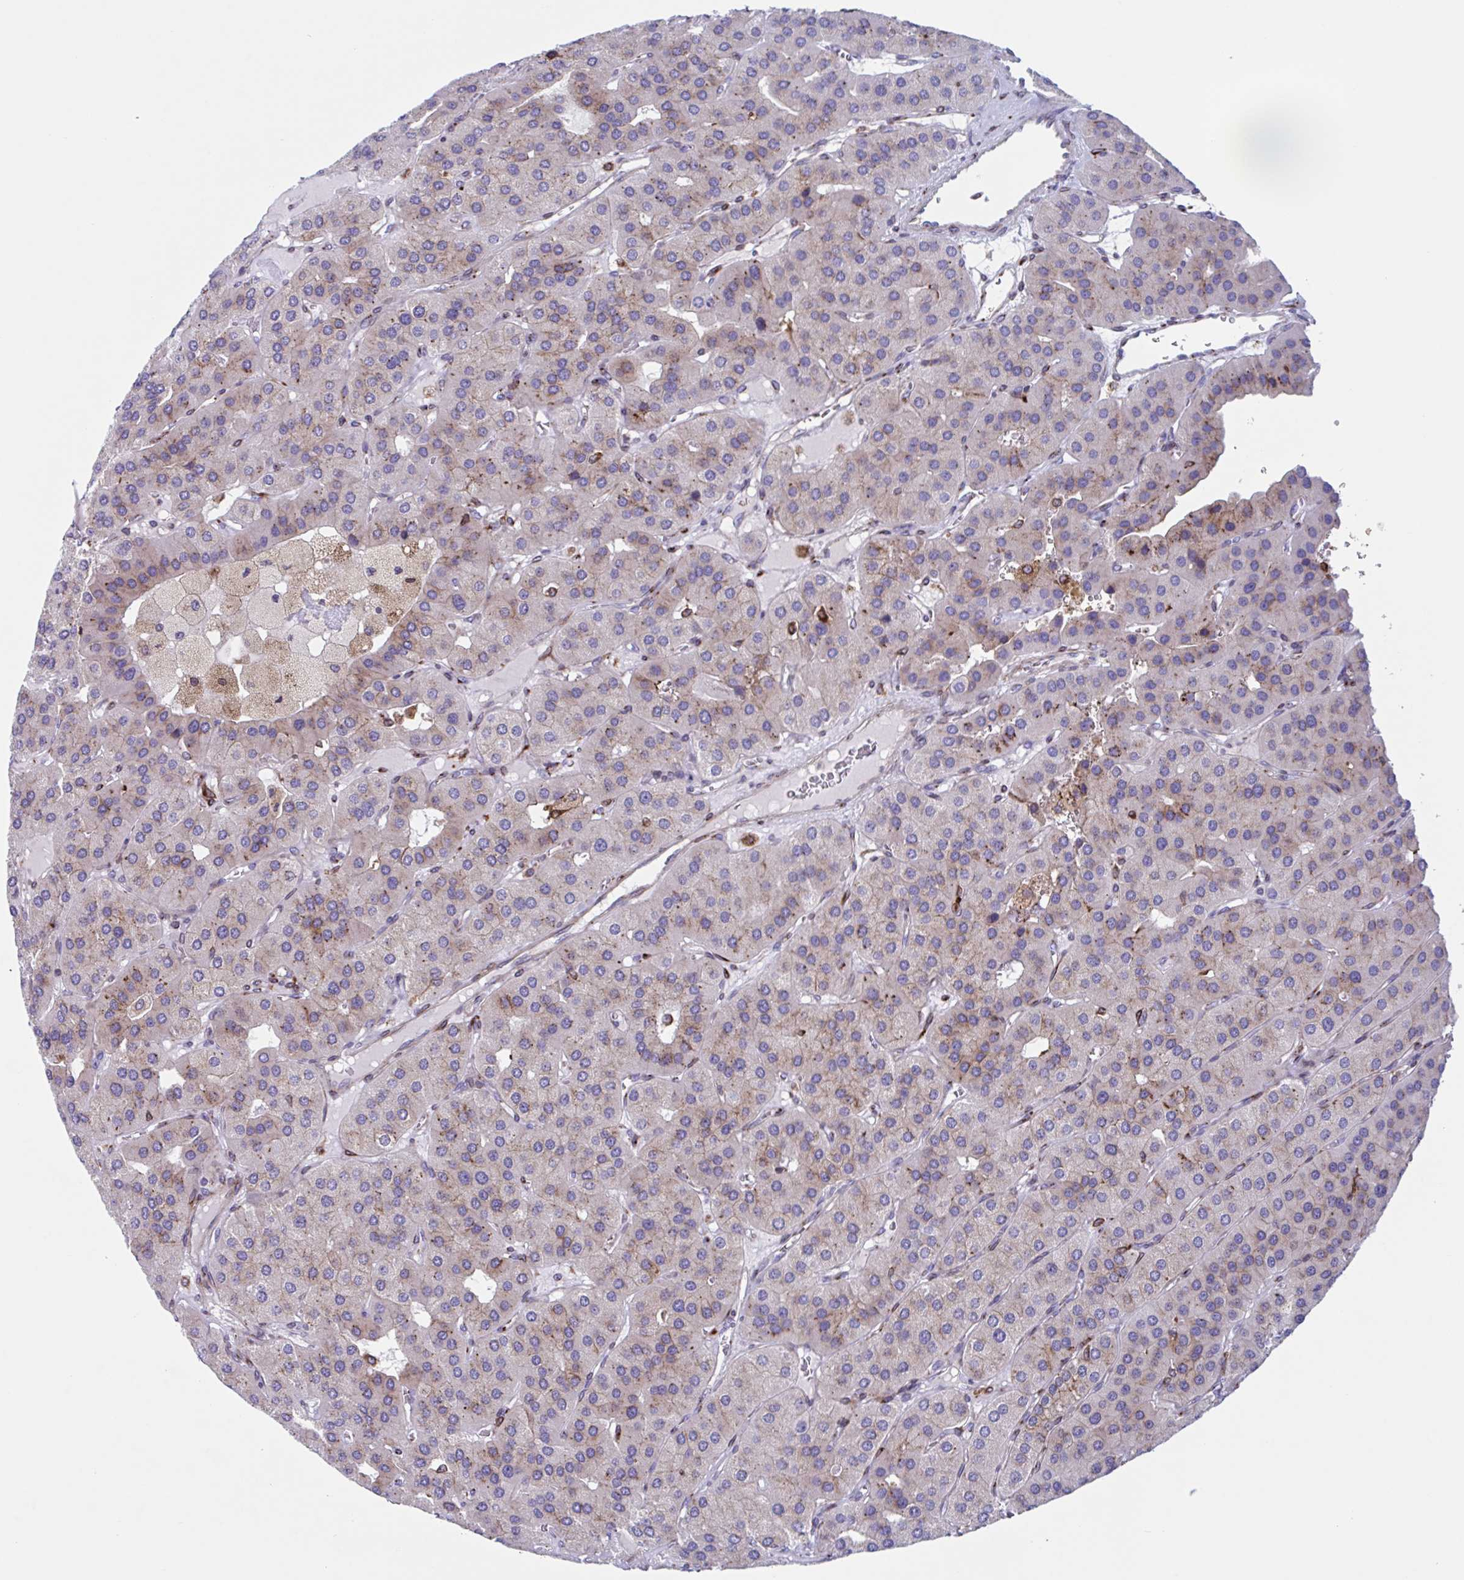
{"staining": {"intensity": "weak", "quantity": "<25%", "location": "cytoplasmic/membranous"}, "tissue": "parathyroid gland", "cell_type": "Glandular cells", "image_type": "normal", "snomed": [{"axis": "morphology", "description": "Normal tissue, NOS"}, {"axis": "morphology", "description": "Adenoma, NOS"}, {"axis": "topography", "description": "Parathyroid gland"}], "caption": "DAB immunohistochemical staining of unremarkable human parathyroid gland reveals no significant staining in glandular cells. Nuclei are stained in blue.", "gene": "RFK", "patient": {"sex": "female", "age": 86}}